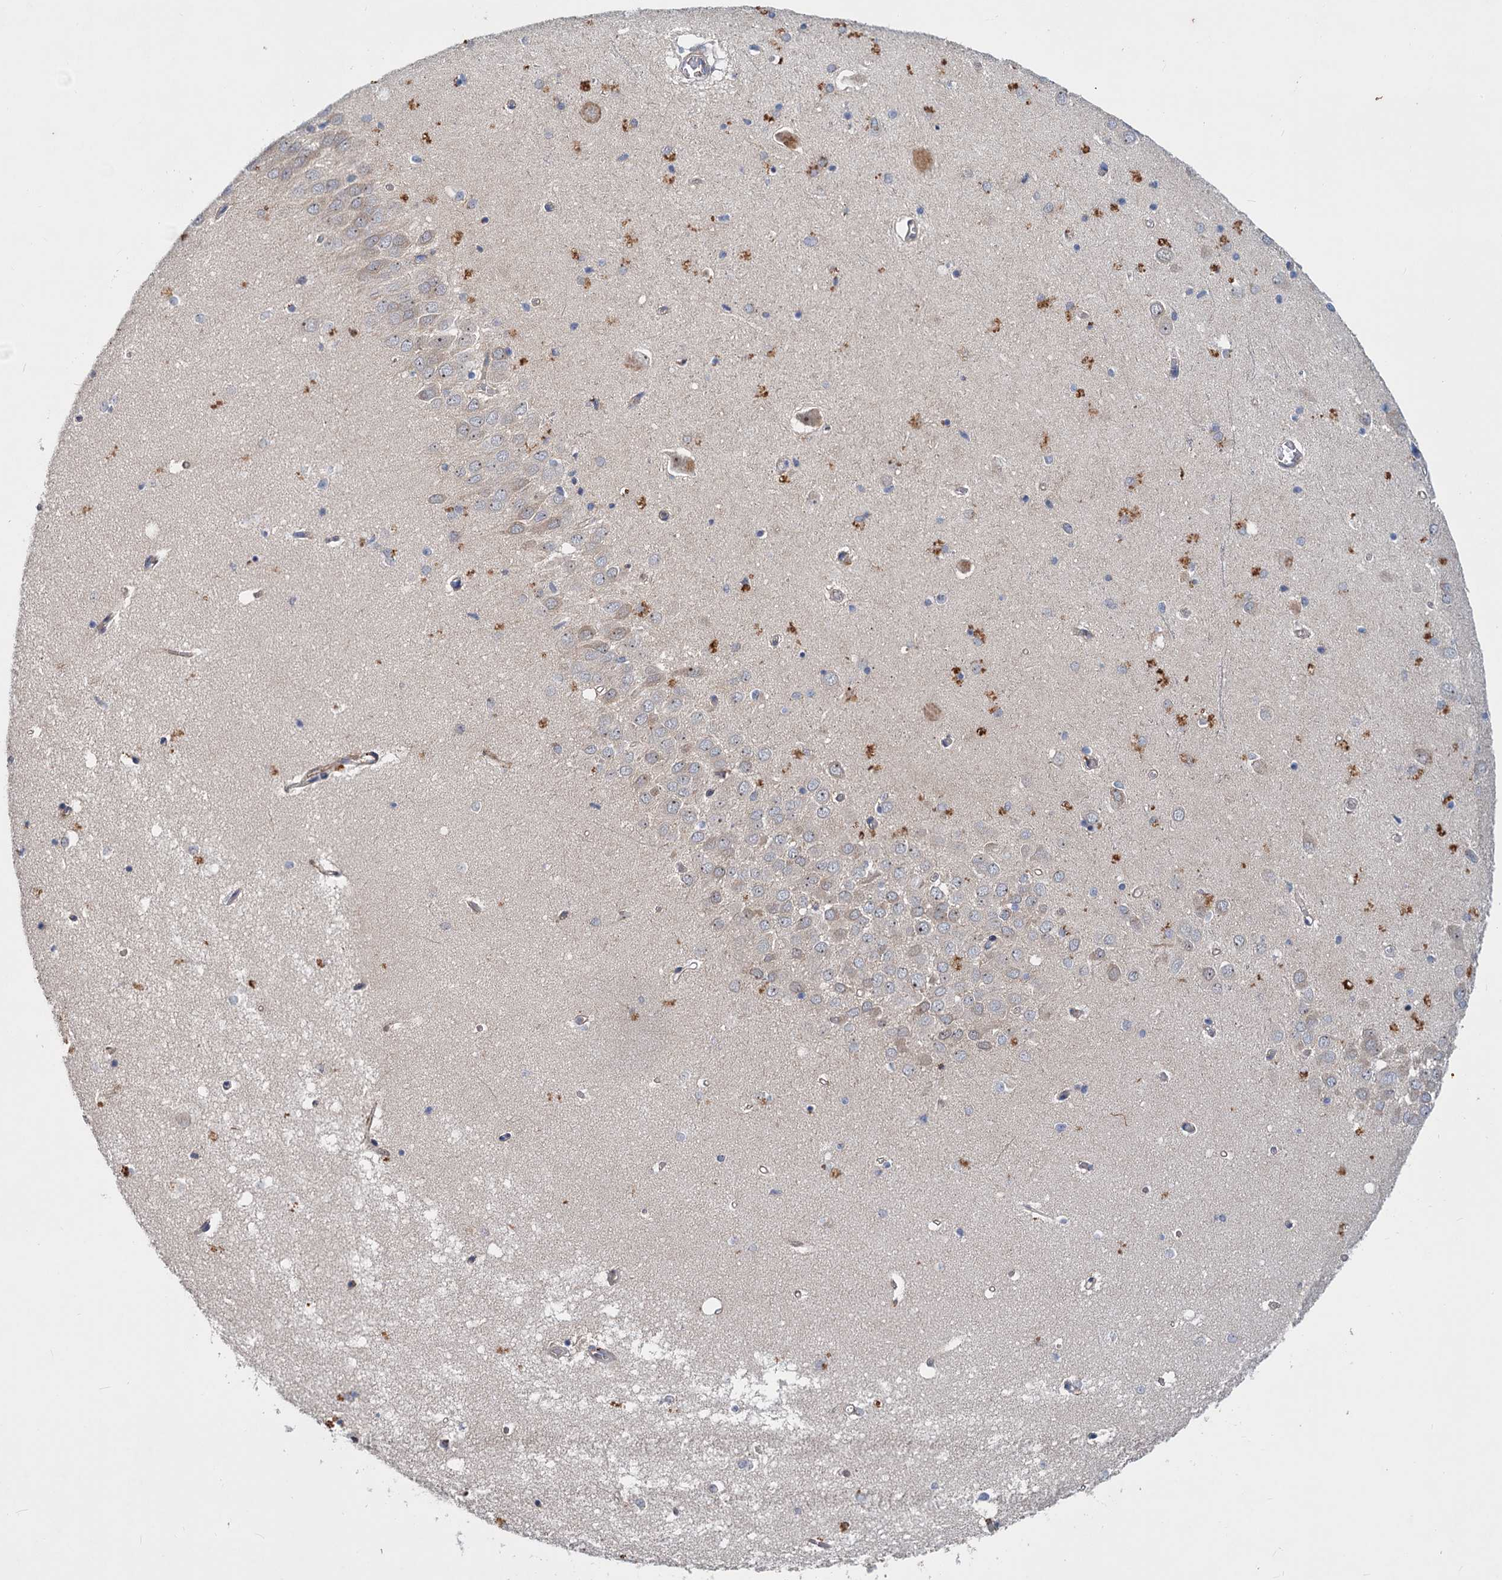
{"staining": {"intensity": "moderate", "quantity": "<25%", "location": "cytoplasmic/membranous,nuclear"}, "tissue": "hippocampus", "cell_type": "Glial cells", "image_type": "normal", "snomed": [{"axis": "morphology", "description": "Normal tissue, NOS"}, {"axis": "topography", "description": "Hippocampus"}], "caption": "This micrograph exhibits immunohistochemistry staining of unremarkable hippocampus, with low moderate cytoplasmic/membranous,nuclear expression in about <25% of glial cells.", "gene": "CHRD", "patient": {"sex": "male", "age": 70}}